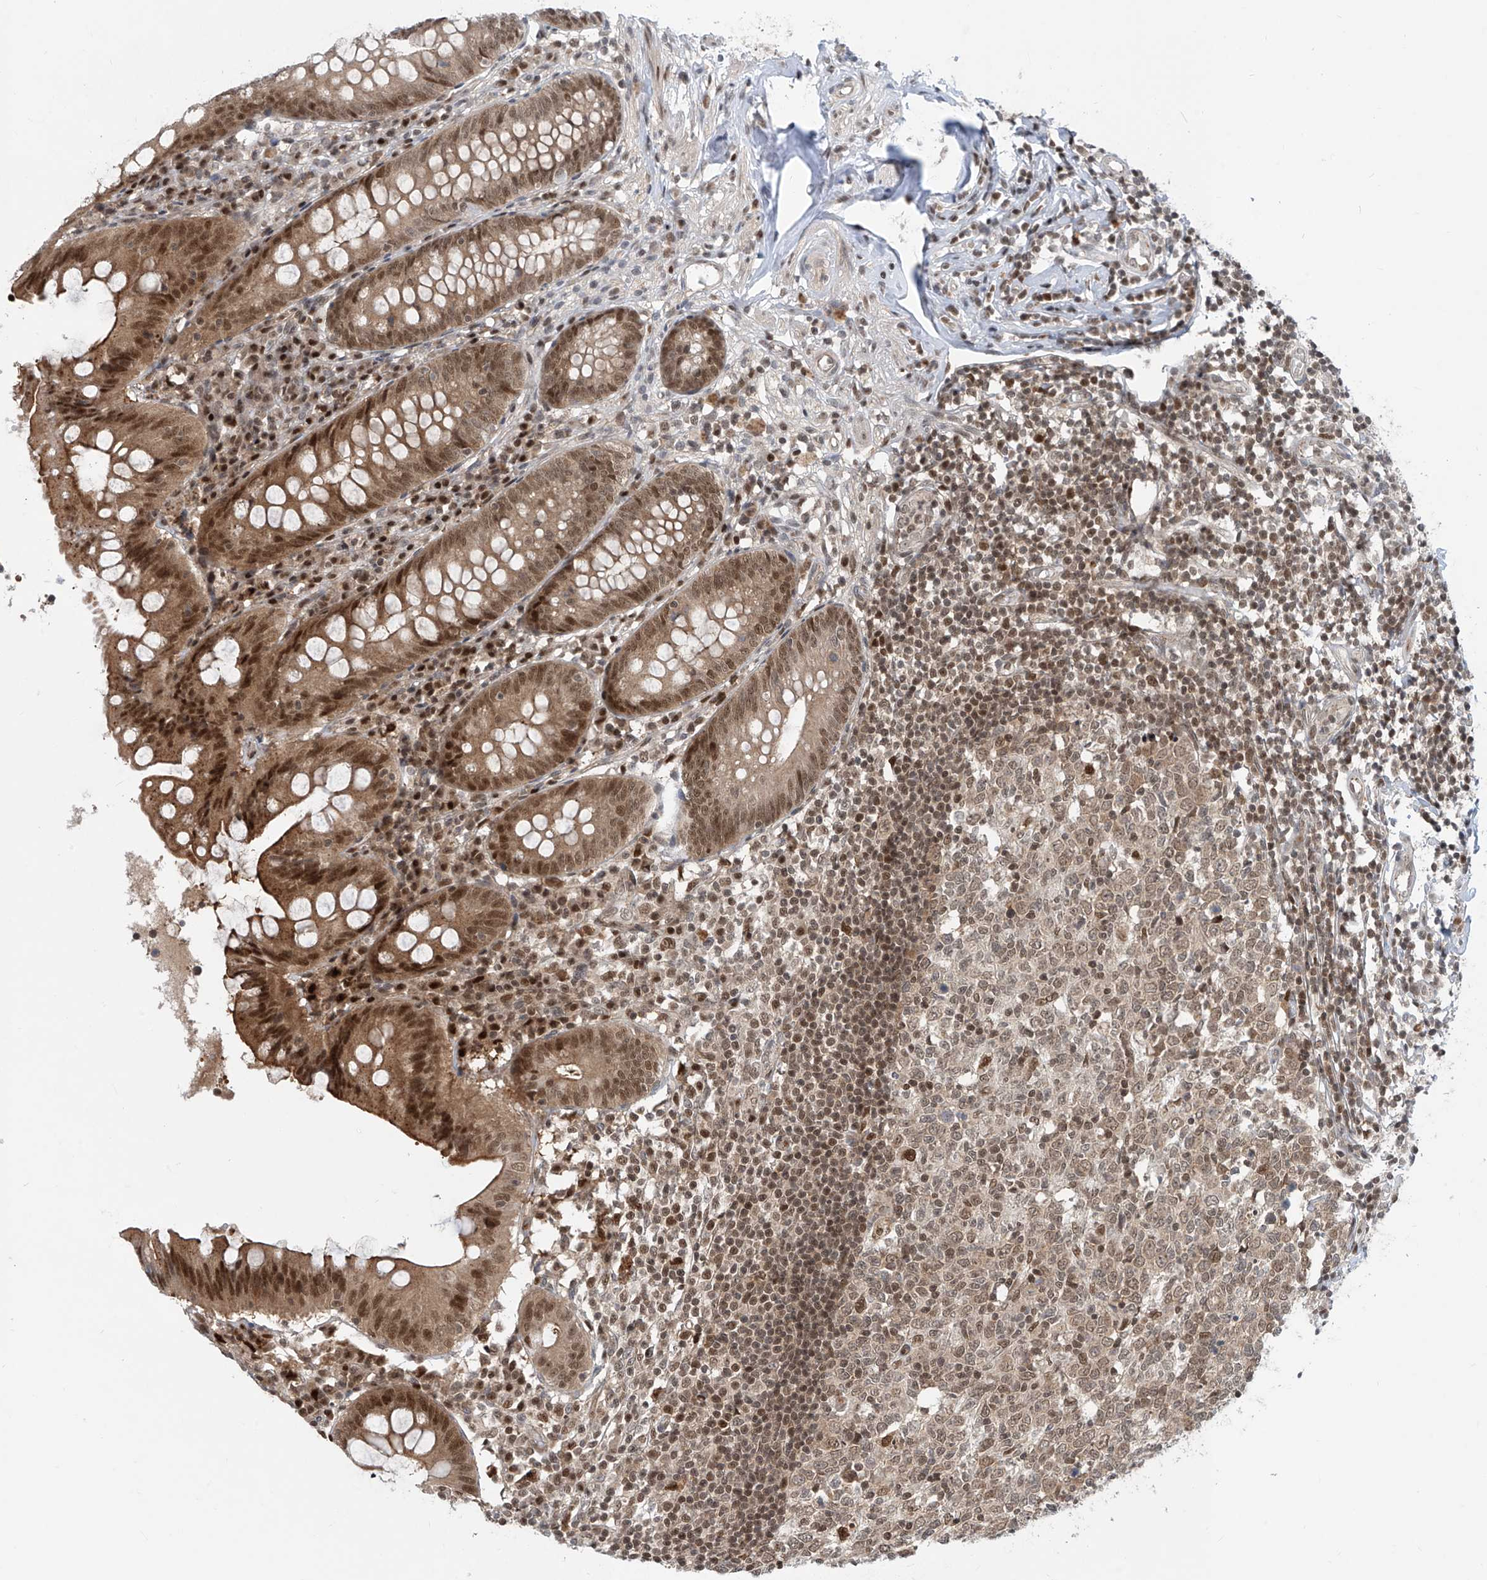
{"staining": {"intensity": "moderate", "quantity": ">75%", "location": "cytoplasmic/membranous,nuclear"}, "tissue": "appendix", "cell_type": "Glandular cells", "image_type": "normal", "snomed": [{"axis": "morphology", "description": "Normal tissue, NOS"}, {"axis": "topography", "description": "Appendix"}], "caption": "A brown stain labels moderate cytoplasmic/membranous,nuclear expression of a protein in glandular cells of benign appendix.", "gene": "LAGE3", "patient": {"sex": "female", "age": 54}}